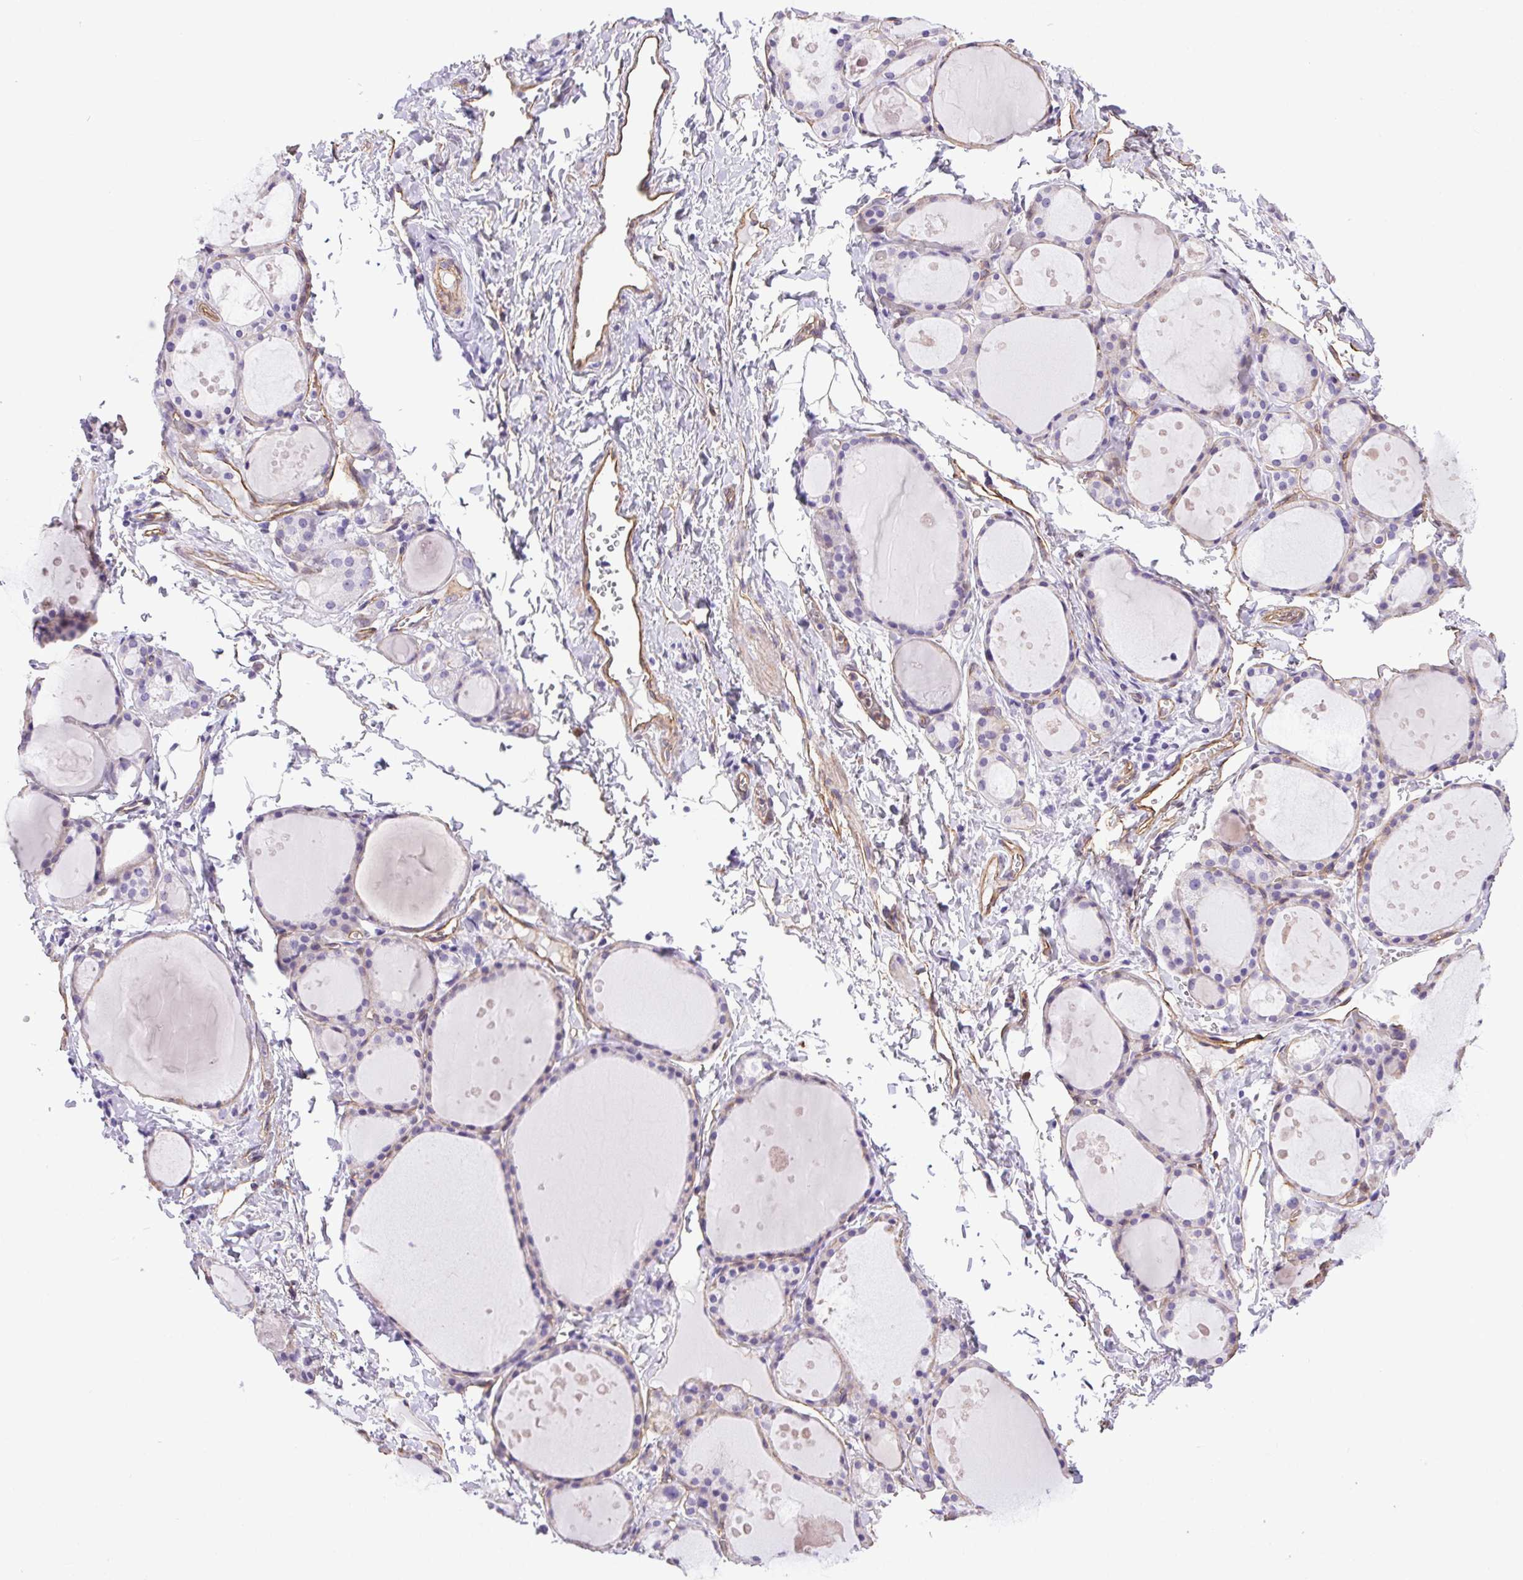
{"staining": {"intensity": "negative", "quantity": "none", "location": "none"}, "tissue": "thyroid gland", "cell_type": "Glandular cells", "image_type": "normal", "snomed": [{"axis": "morphology", "description": "Normal tissue, NOS"}, {"axis": "topography", "description": "Thyroid gland"}], "caption": "A high-resolution histopathology image shows immunohistochemistry staining of benign thyroid gland, which displays no significant positivity in glandular cells.", "gene": "SHCBP1L", "patient": {"sex": "male", "age": 68}}